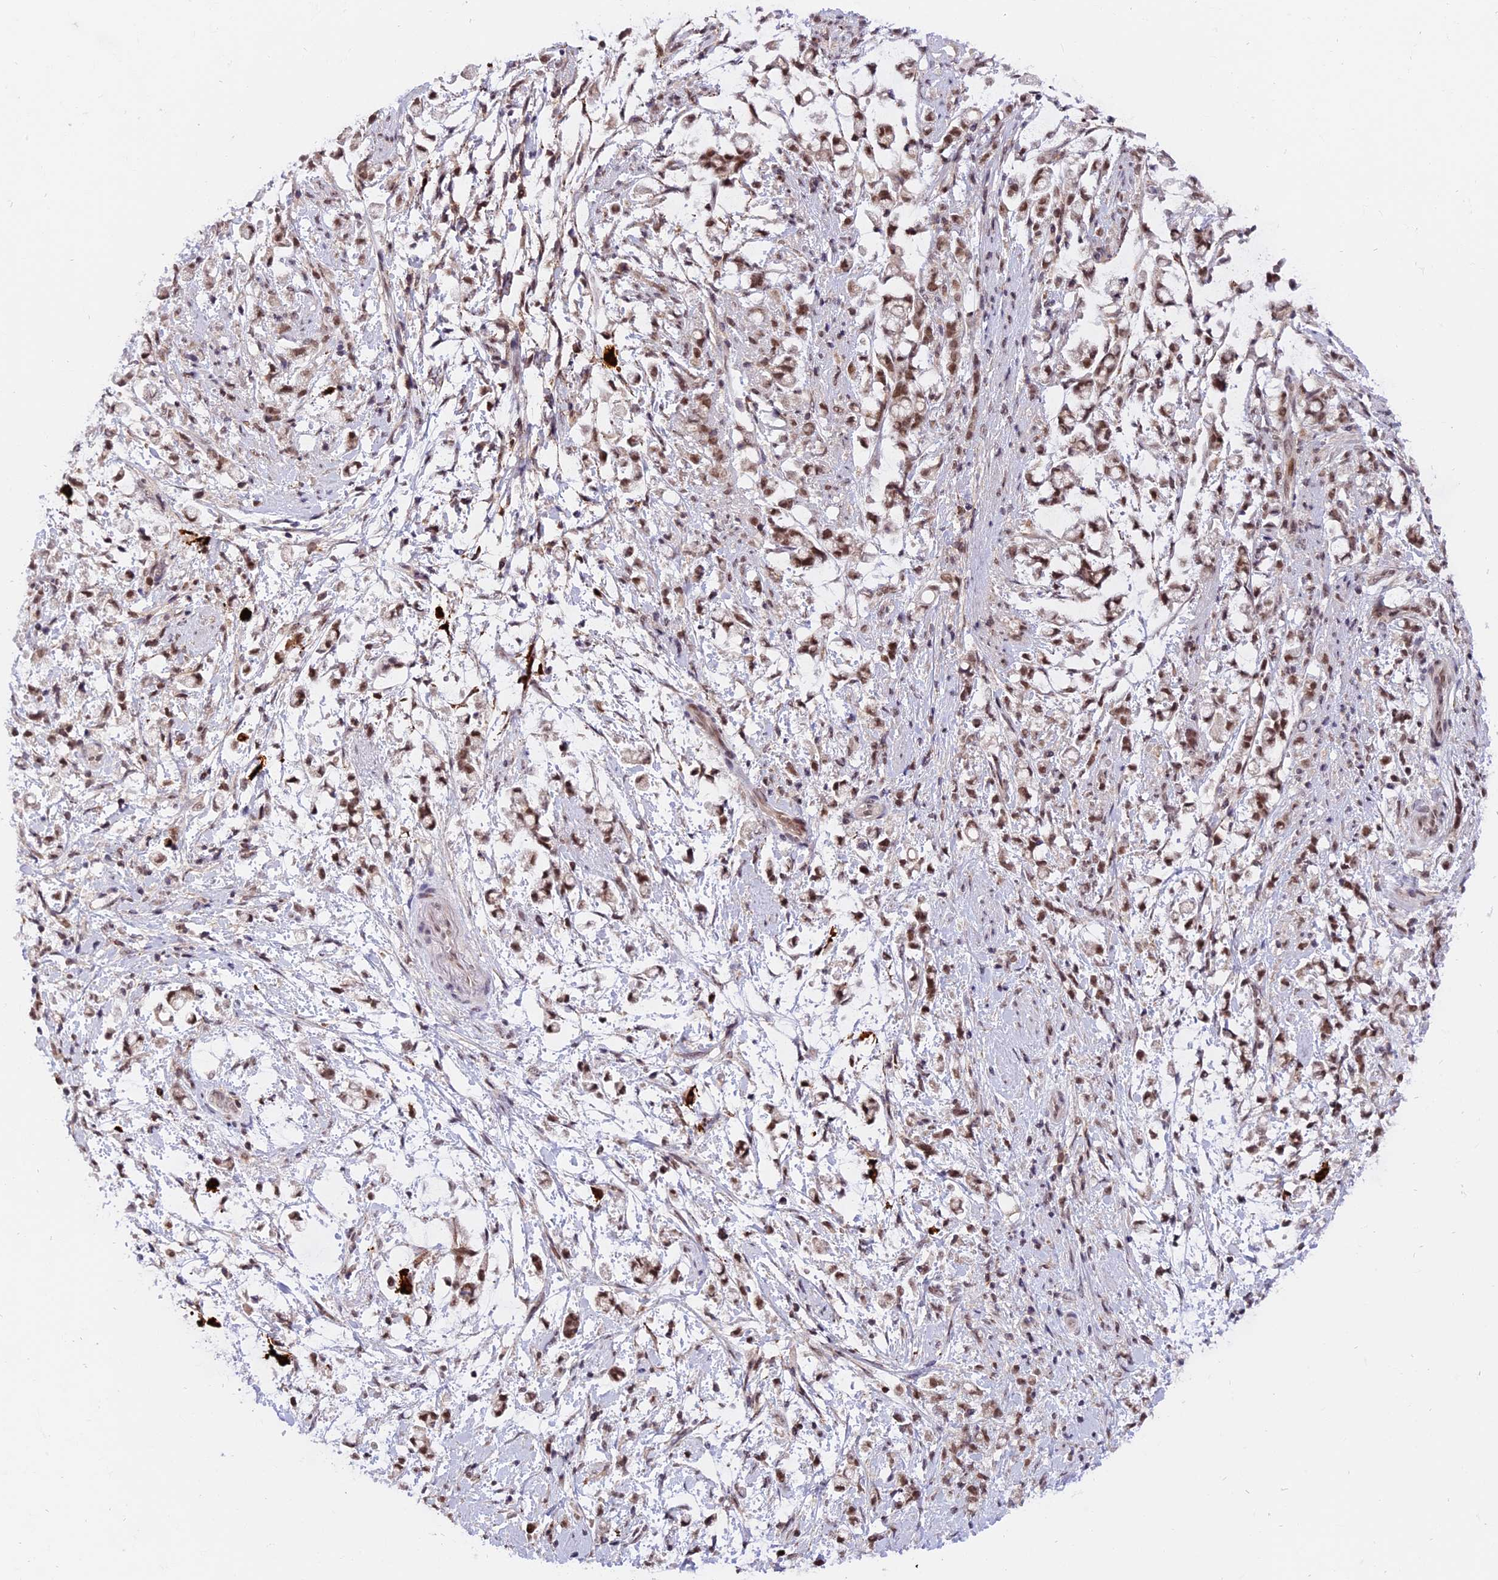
{"staining": {"intensity": "moderate", "quantity": ">75%", "location": "nuclear"}, "tissue": "stomach cancer", "cell_type": "Tumor cells", "image_type": "cancer", "snomed": [{"axis": "morphology", "description": "Adenocarcinoma, NOS"}, {"axis": "topography", "description": "Stomach"}], "caption": "A micrograph of human stomach cancer stained for a protein displays moderate nuclear brown staining in tumor cells.", "gene": "TADA3", "patient": {"sex": "female", "age": 60}}